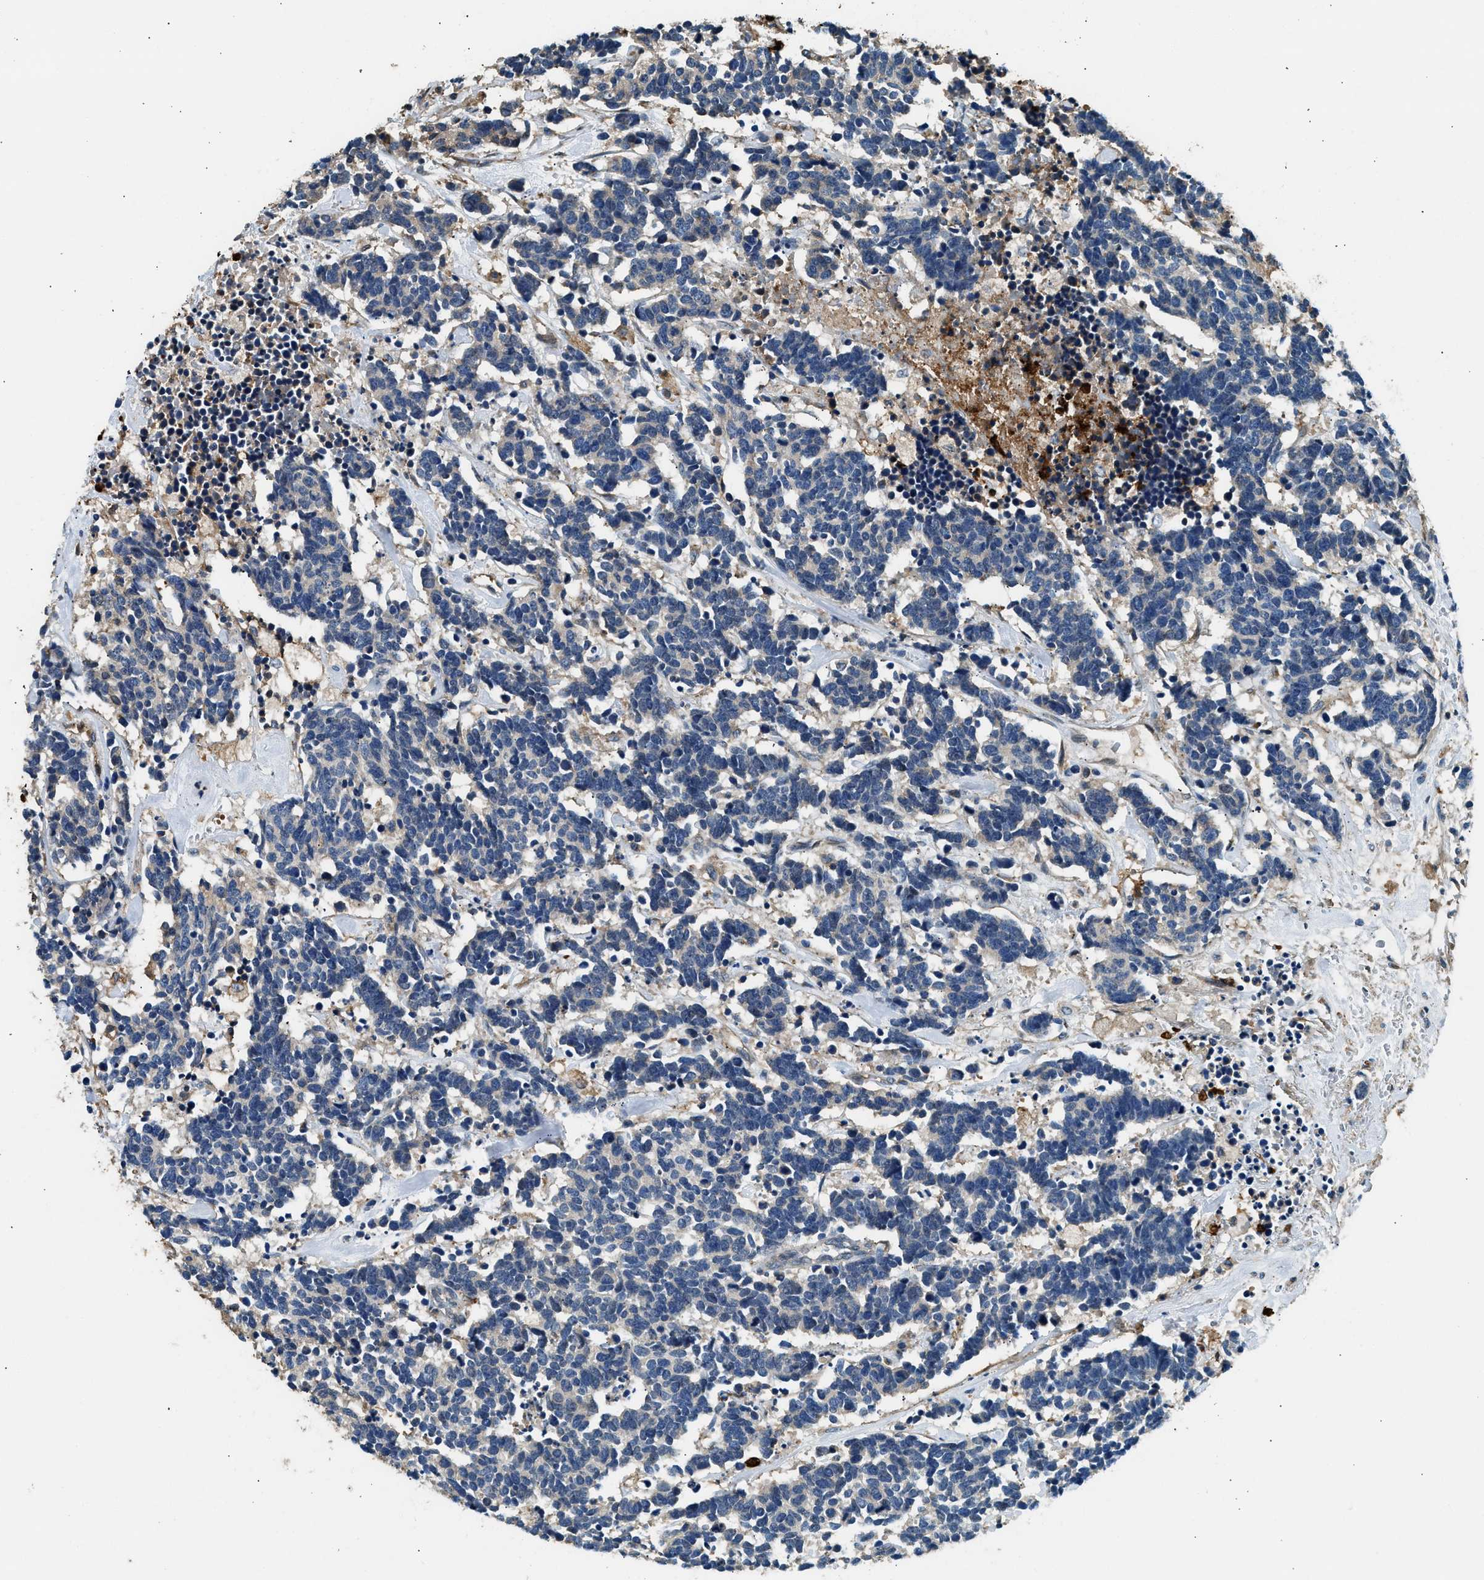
{"staining": {"intensity": "negative", "quantity": "none", "location": "none"}, "tissue": "carcinoid", "cell_type": "Tumor cells", "image_type": "cancer", "snomed": [{"axis": "morphology", "description": "Carcinoma, NOS"}, {"axis": "morphology", "description": "Carcinoid, malignant, NOS"}, {"axis": "topography", "description": "Urinary bladder"}], "caption": "Immunohistochemistry of carcinoma demonstrates no staining in tumor cells.", "gene": "ANXA3", "patient": {"sex": "male", "age": 57}}